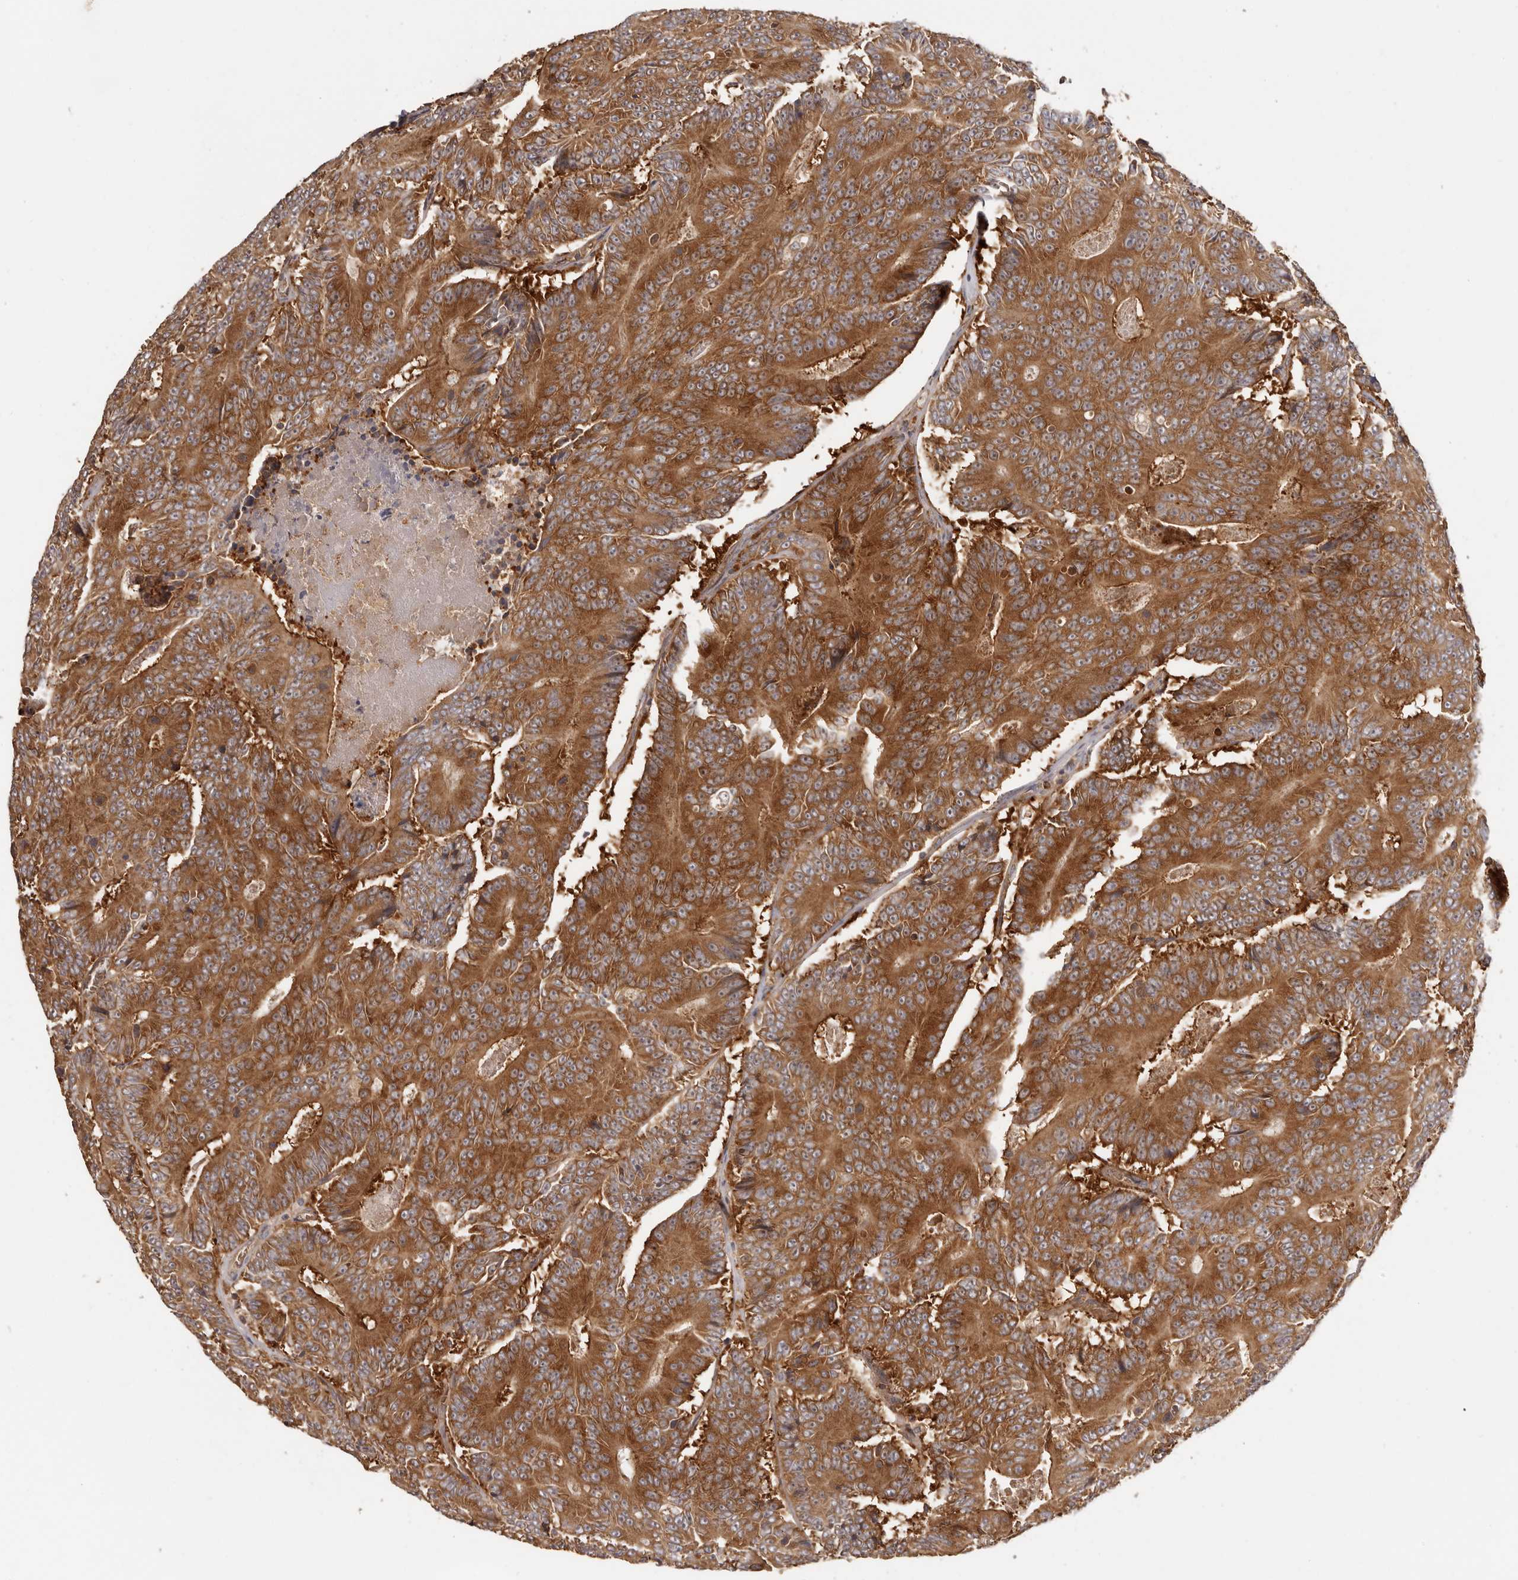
{"staining": {"intensity": "strong", "quantity": ">75%", "location": "cytoplasmic/membranous"}, "tissue": "colorectal cancer", "cell_type": "Tumor cells", "image_type": "cancer", "snomed": [{"axis": "morphology", "description": "Adenocarcinoma, NOS"}, {"axis": "topography", "description": "Colon"}], "caption": "There is high levels of strong cytoplasmic/membranous expression in tumor cells of colorectal cancer, as demonstrated by immunohistochemical staining (brown color).", "gene": "EEF1E1", "patient": {"sex": "male", "age": 83}}